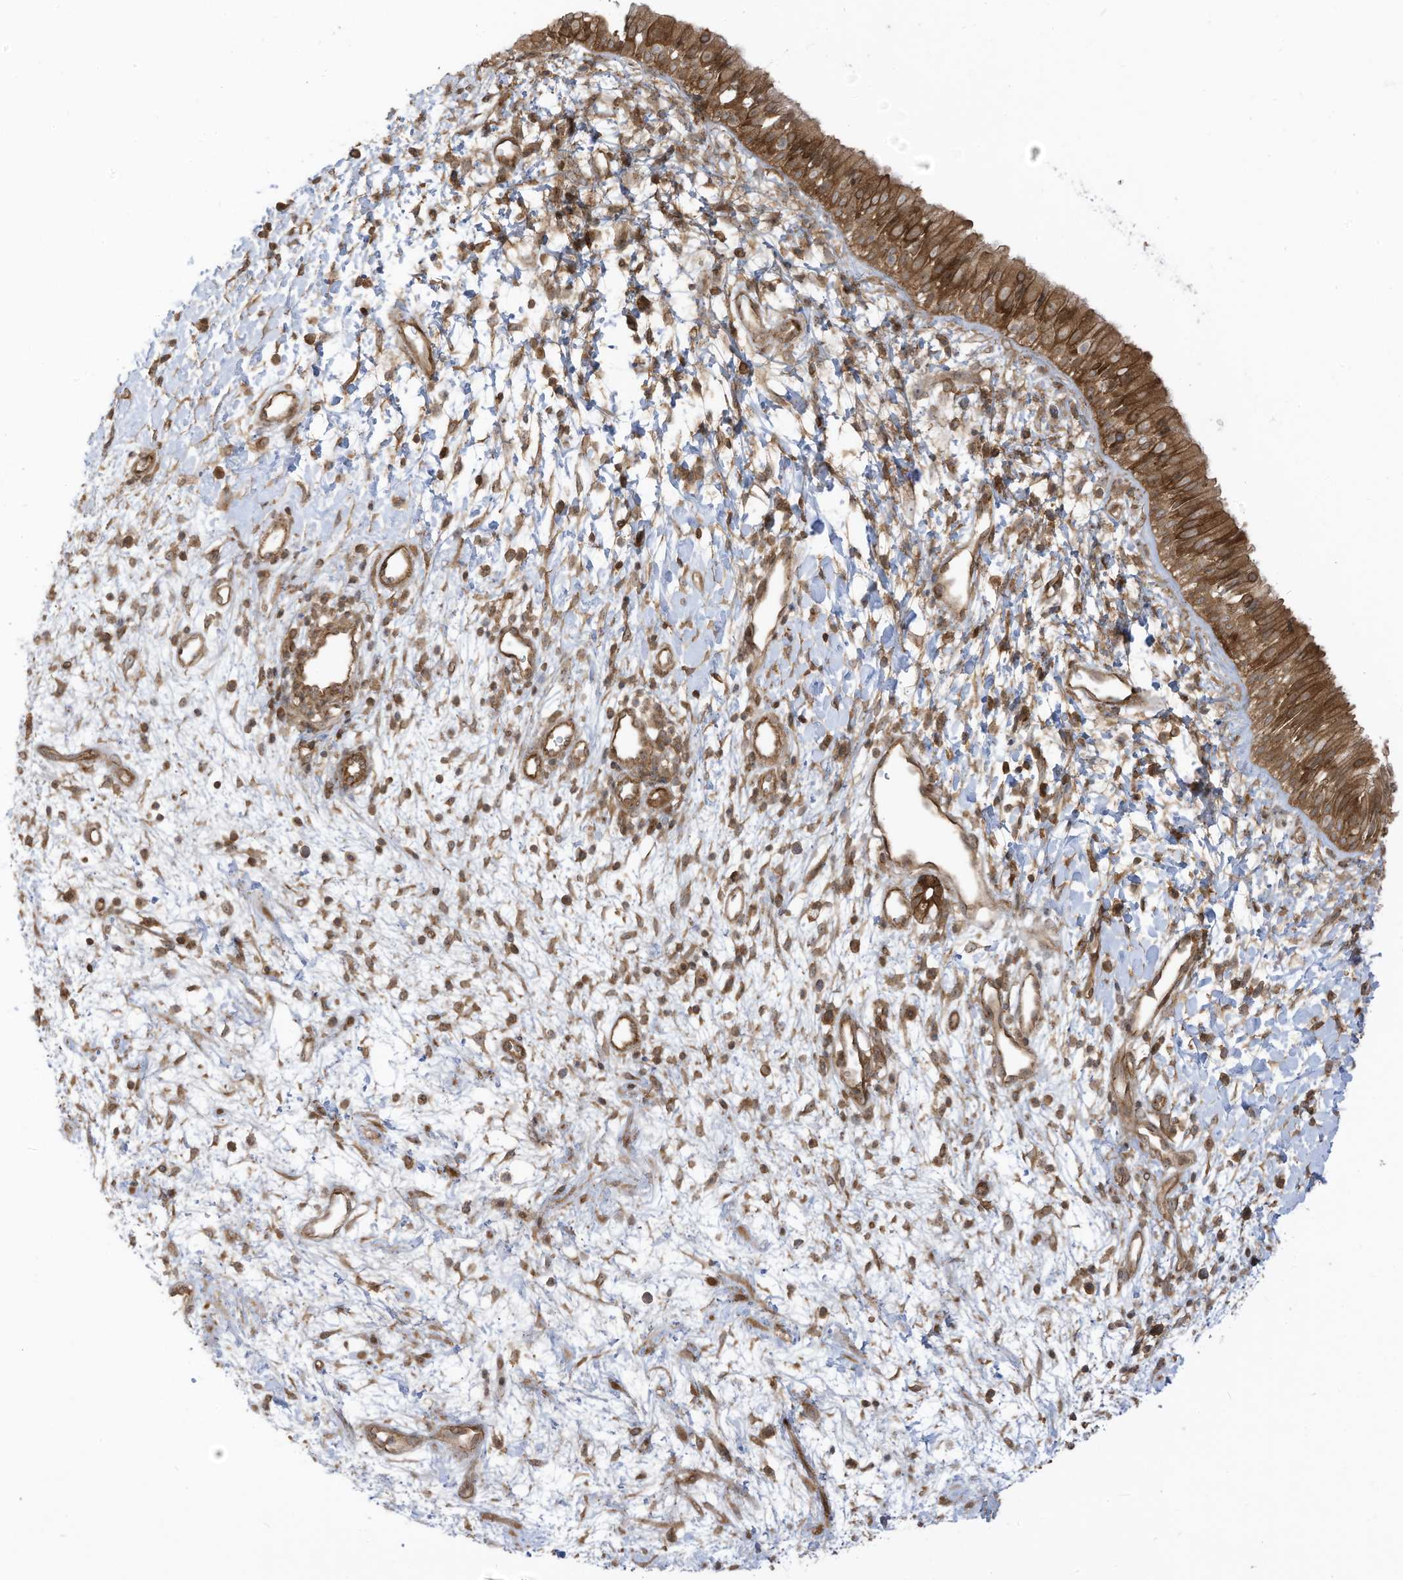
{"staining": {"intensity": "moderate", "quantity": ">75%", "location": "cytoplasmic/membranous"}, "tissue": "nasopharynx", "cell_type": "Respiratory epithelial cells", "image_type": "normal", "snomed": [{"axis": "morphology", "description": "Normal tissue, NOS"}, {"axis": "topography", "description": "Nasopharynx"}], "caption": "Immunohistochemistry photomicrograph of normal nasopharynx: human nasopharynx stained using IHC shows medium levels of moderate protein expression localized specifically in the cytoplasmic/membranous of respiratory epithelial cells, appearing as a cytoplasmic/membranous brown color.", "gene": "REPS1", "patient": {"sex": "male", "age": 22}}